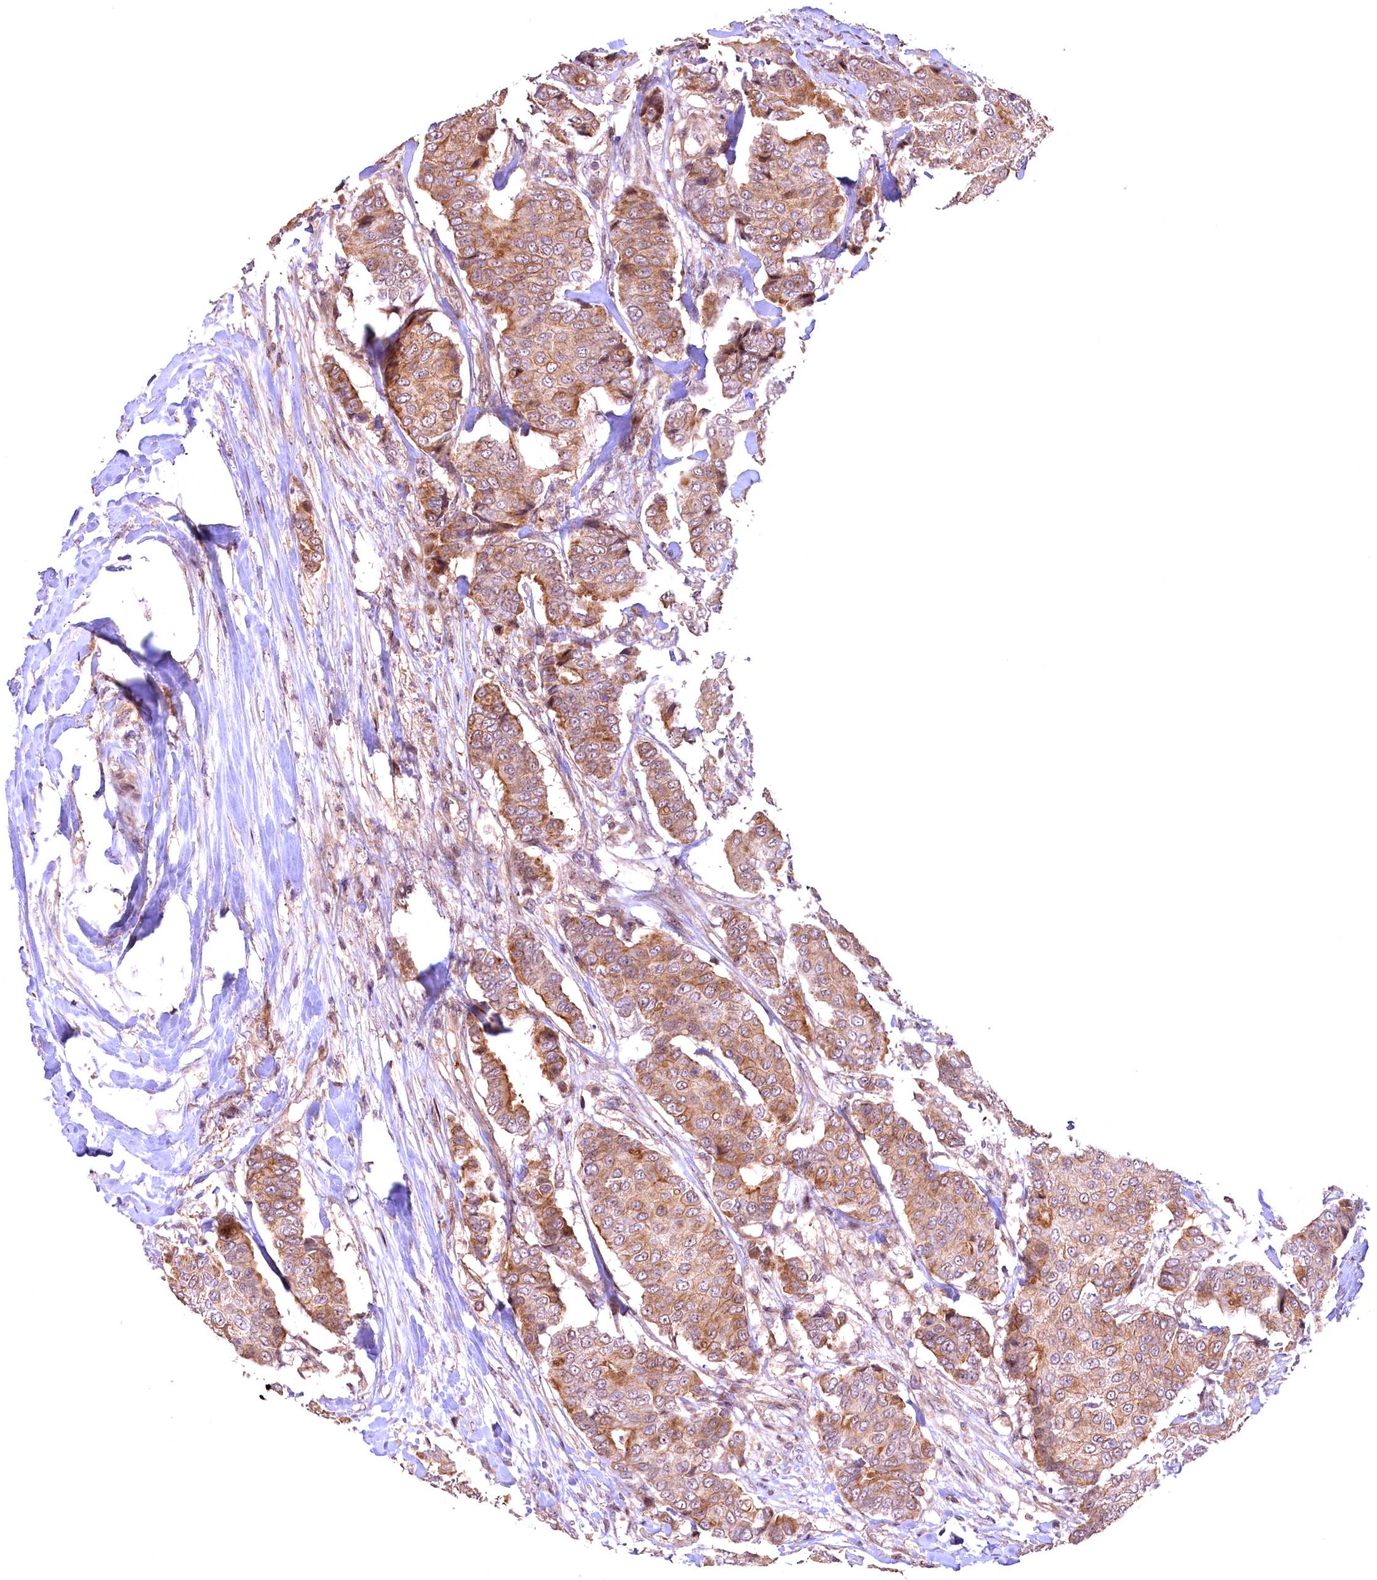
{"staining": {"intensity": "moderate", "quantity": ">75%", "location": "cytoplasmic/membranous"}, "tissue": "breast cancer", "cell_type": "Tumor cells", "image_type": "cancer", "snomed": [{"axis": "morphology", "description": "Duct carcinoma"}, {"axis": "topography", "description": "Breast"}], "caption": "A photomicrograph showing moderate cytoplasmic/membranous staining in approximately >75% of tumor cells in breast infiltrating ductal carcinoma, as visualized by brown immunohistochemical staining.", "gene": "FUZ", "patient": {"sex": "female", "age": 75}}